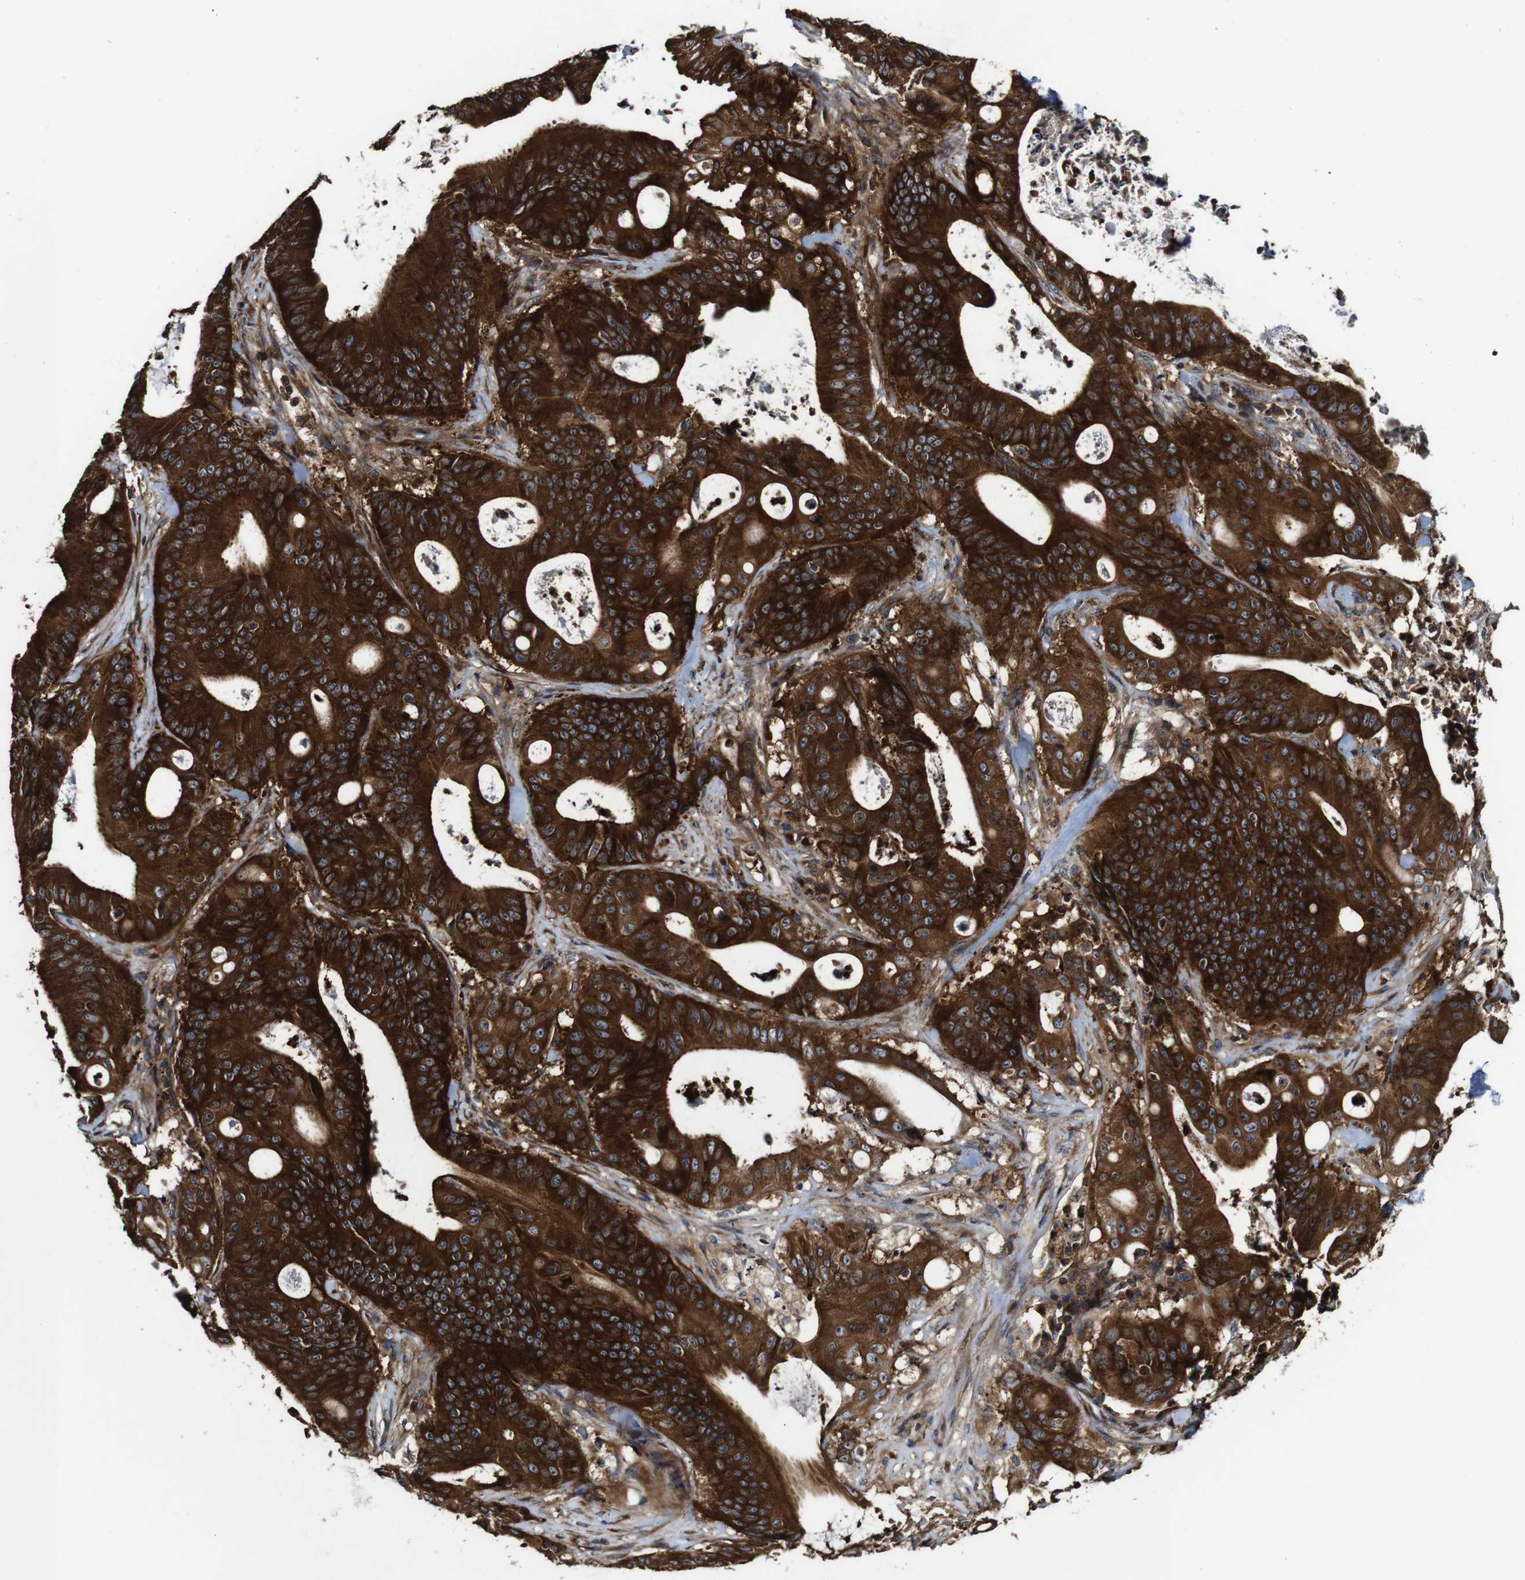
{"staining": {"intensity": "strong", "quantity": ">75%", "location": "cytoplasmic/membranous"}, "tissue": "pancreatic cancer", "cell_type": "Tumor cells", "image_type": "cancer", "snomed": [{"axis": "morphology", "description": "Normal tissue, NOS"}, {"axis": "topography", "description": "Lymph node"}], "caption": "Pancreatic cancer stained for a protein (brown) demonstrates strong cytoplasmic/membranous positive positivity in approximately >75% of tumor cells.", "gene": "TNIK", "patient": {"sex": "male", "age": 62}}